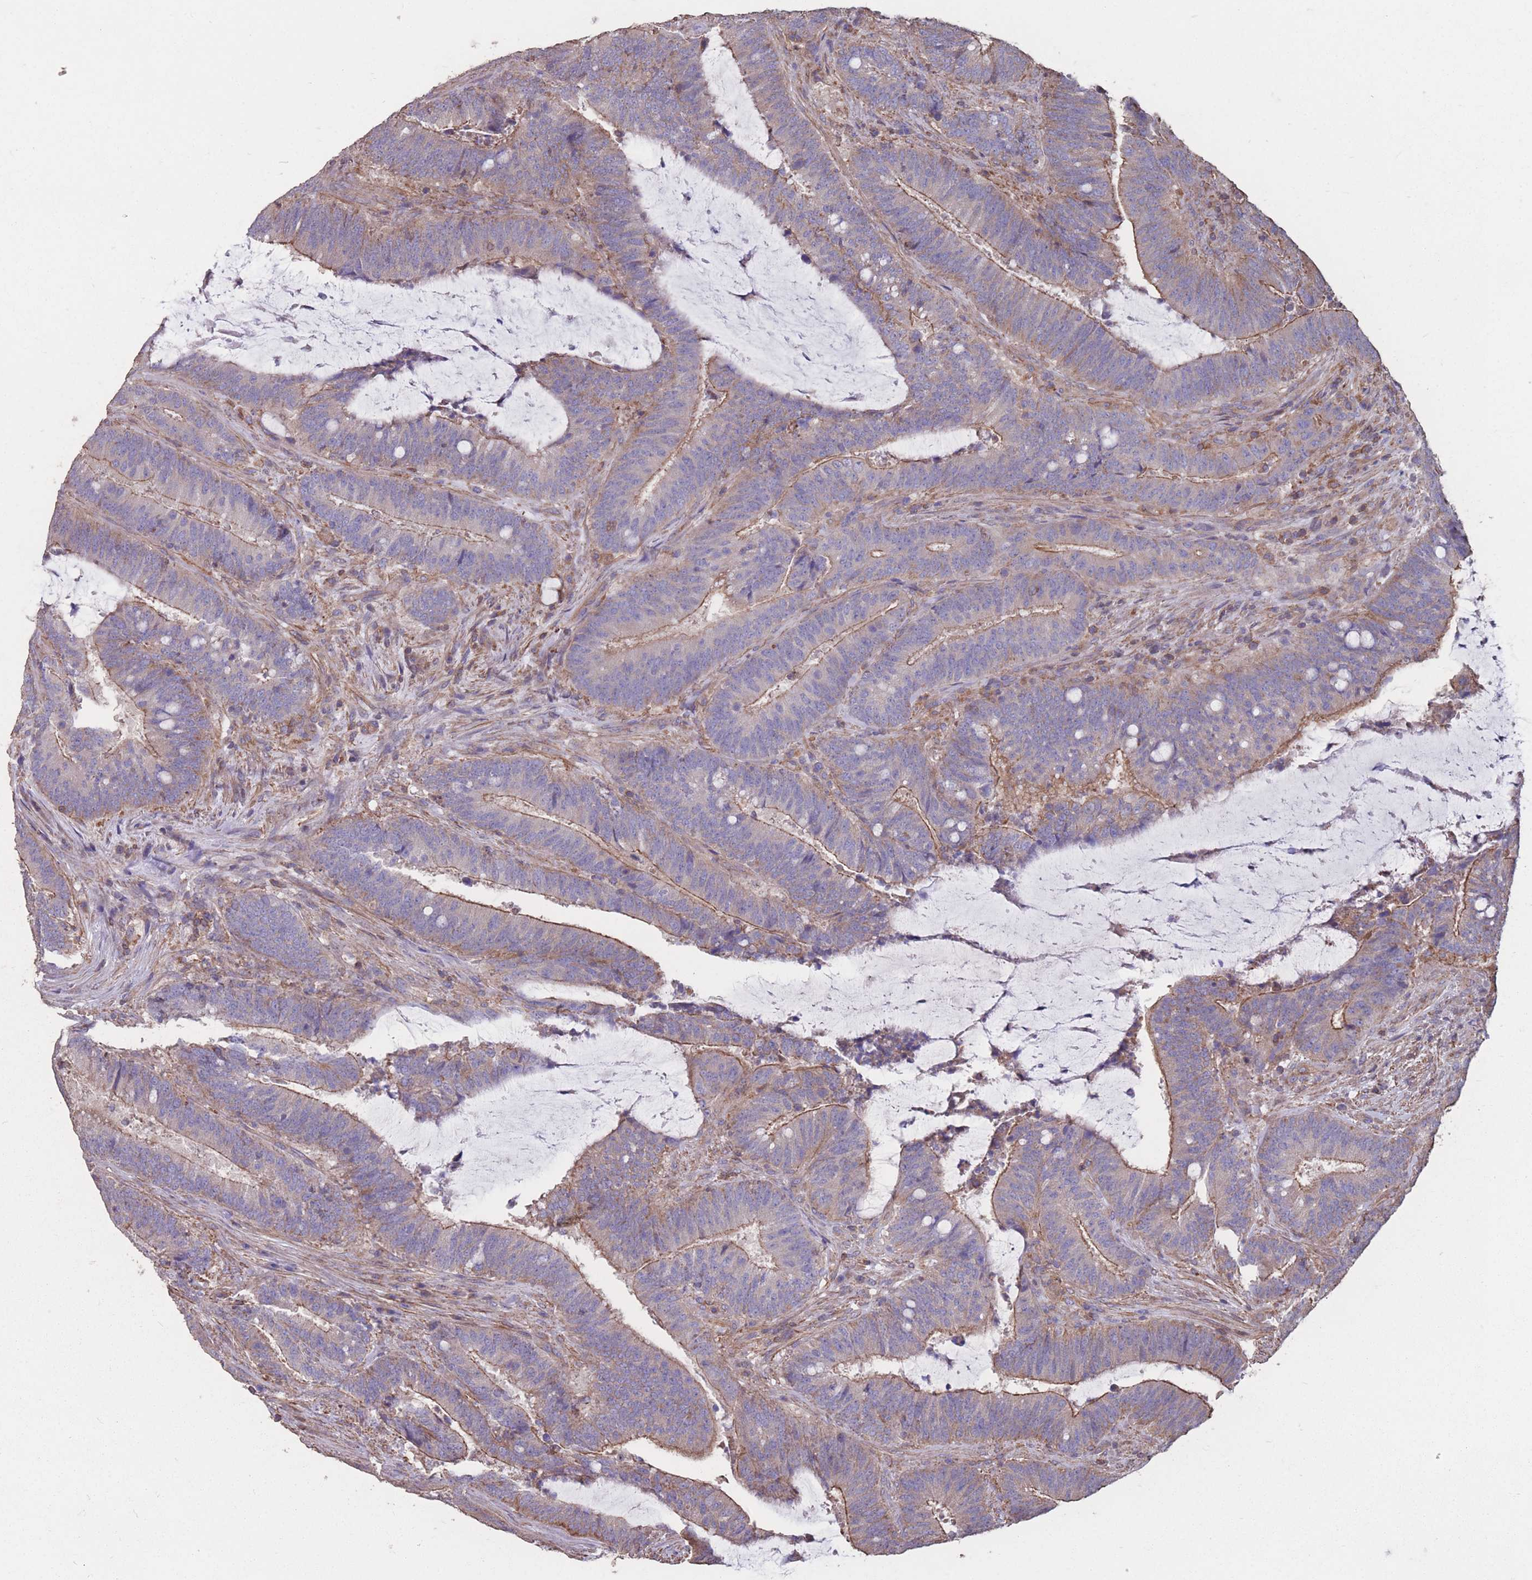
{"staining": {"intensity": "weak", "quantity": "<25%", "location": "cytoplasmic/membranous"}, "tissue": "colorectal cancer", "cell_type": "Tumor cells", "image_type": "cancer", "snomed": [{"axis": "morphology", "description": "Adenocarcinoma, NOS"}, {"axis": "topography", "description": "Colon"}], "caption": "There is no significant expression in tumor cells of colorectal cancer. (Brightfield microscopy of DAB (3,3'-diaminobenzidine) IHC at high magnification).", "gene": "NUDT21", "patient": {"sex": "female", "age": 43}}